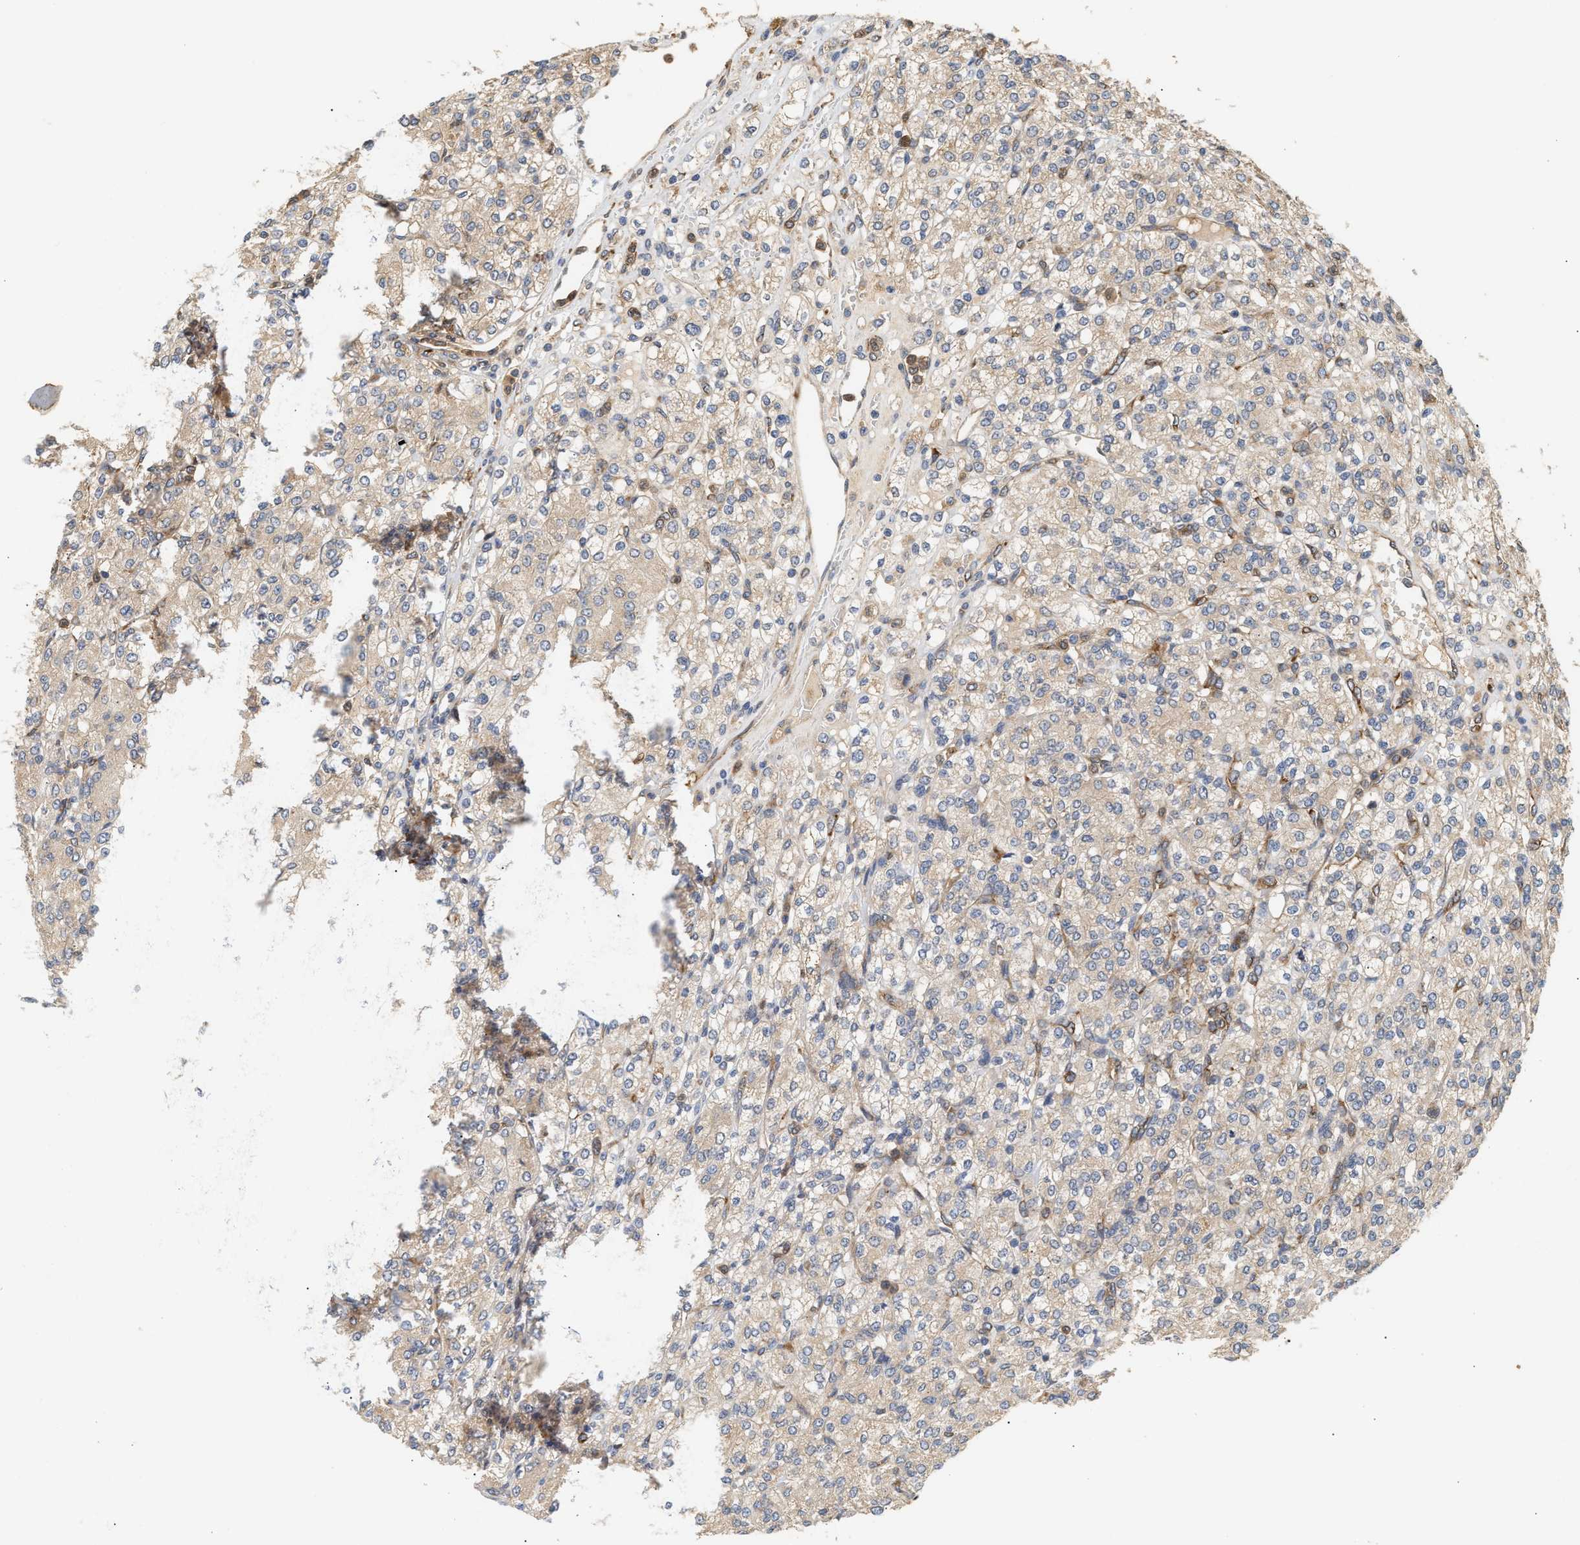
{"staining": {"intensity": "weak", "quantity": "25%-75%", "location": "cytoplasmic/membranous"}, "tissue": "renal cancer", "cell_type": "Tumor cells", "image_type": "cancer", "snomed": [{"axis": "morphology", "description": "Adenocarcinoma, NOS"}, {"axis": "topography", "description": "Kidney"}], "caption": "IHC (DAB (3,3'-diaminobenzidine)) staining of adenocarcinoma (renal) displays weak cytoplasmic/membranous protein positivity in about 25%-75% of tumor cells.", "gene": "PLCD1", "patient": {"sex": "male", "age": 77}}